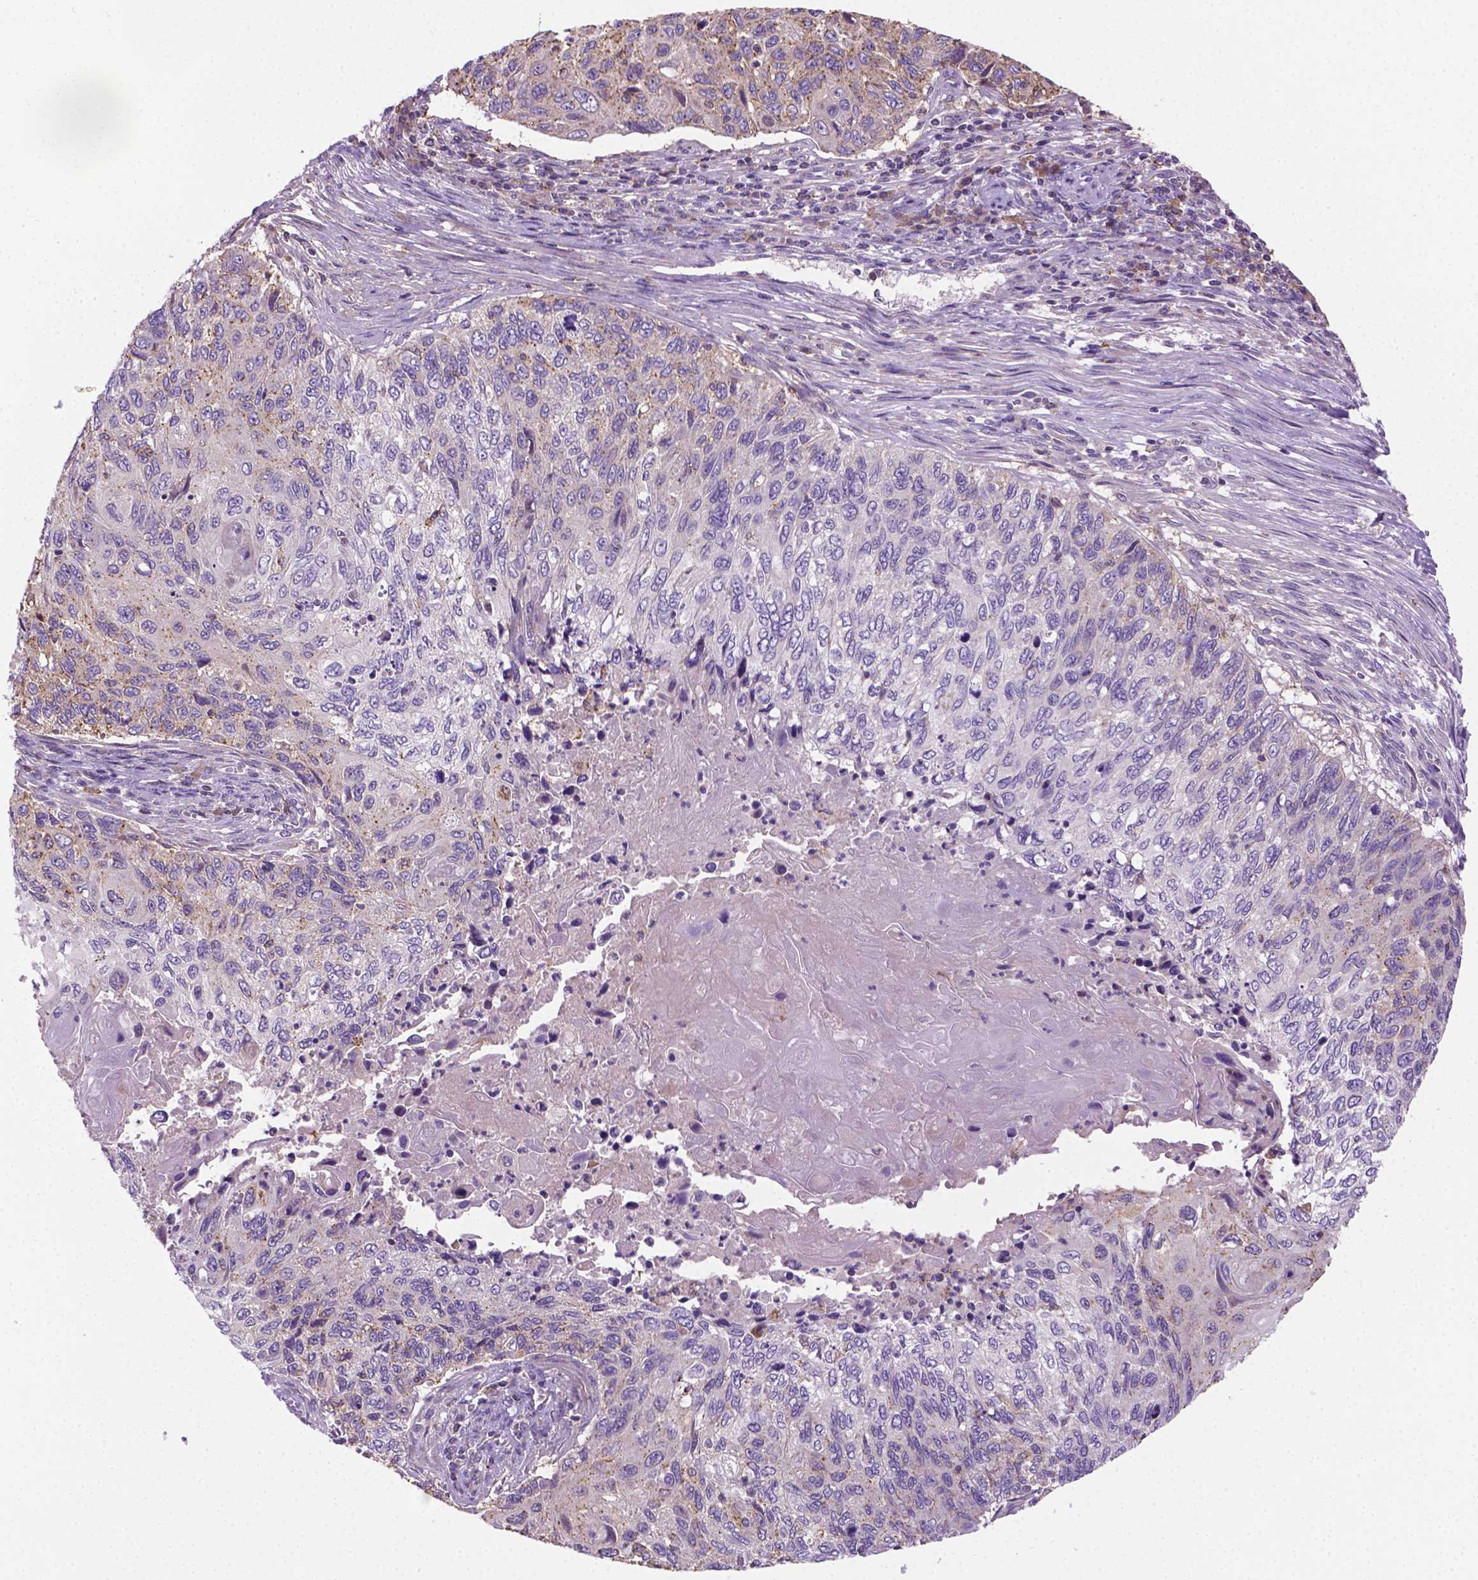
{"staining": {"intensity": "weak", "quantity": "25%-75%", "location": "cytoplasmic/membranous"}, "tissue": "cervical cancer", "cell_type": "Tumor cells", "image_type": "cancer", "snomed": [{"axis": "morphology", "description": "Squamous cell carcinoma, NOS"}, {"axis": "topography", "description": "Cervix"}], "caption": "A photomicrograph of human squamous cell carcinoma (cervical) stained for a protein reveals weak cytoplasmic/membranous brown staining in tumor cells.", "gene": "SLC51B", "patient": {"sex": "female", "age": 70}}